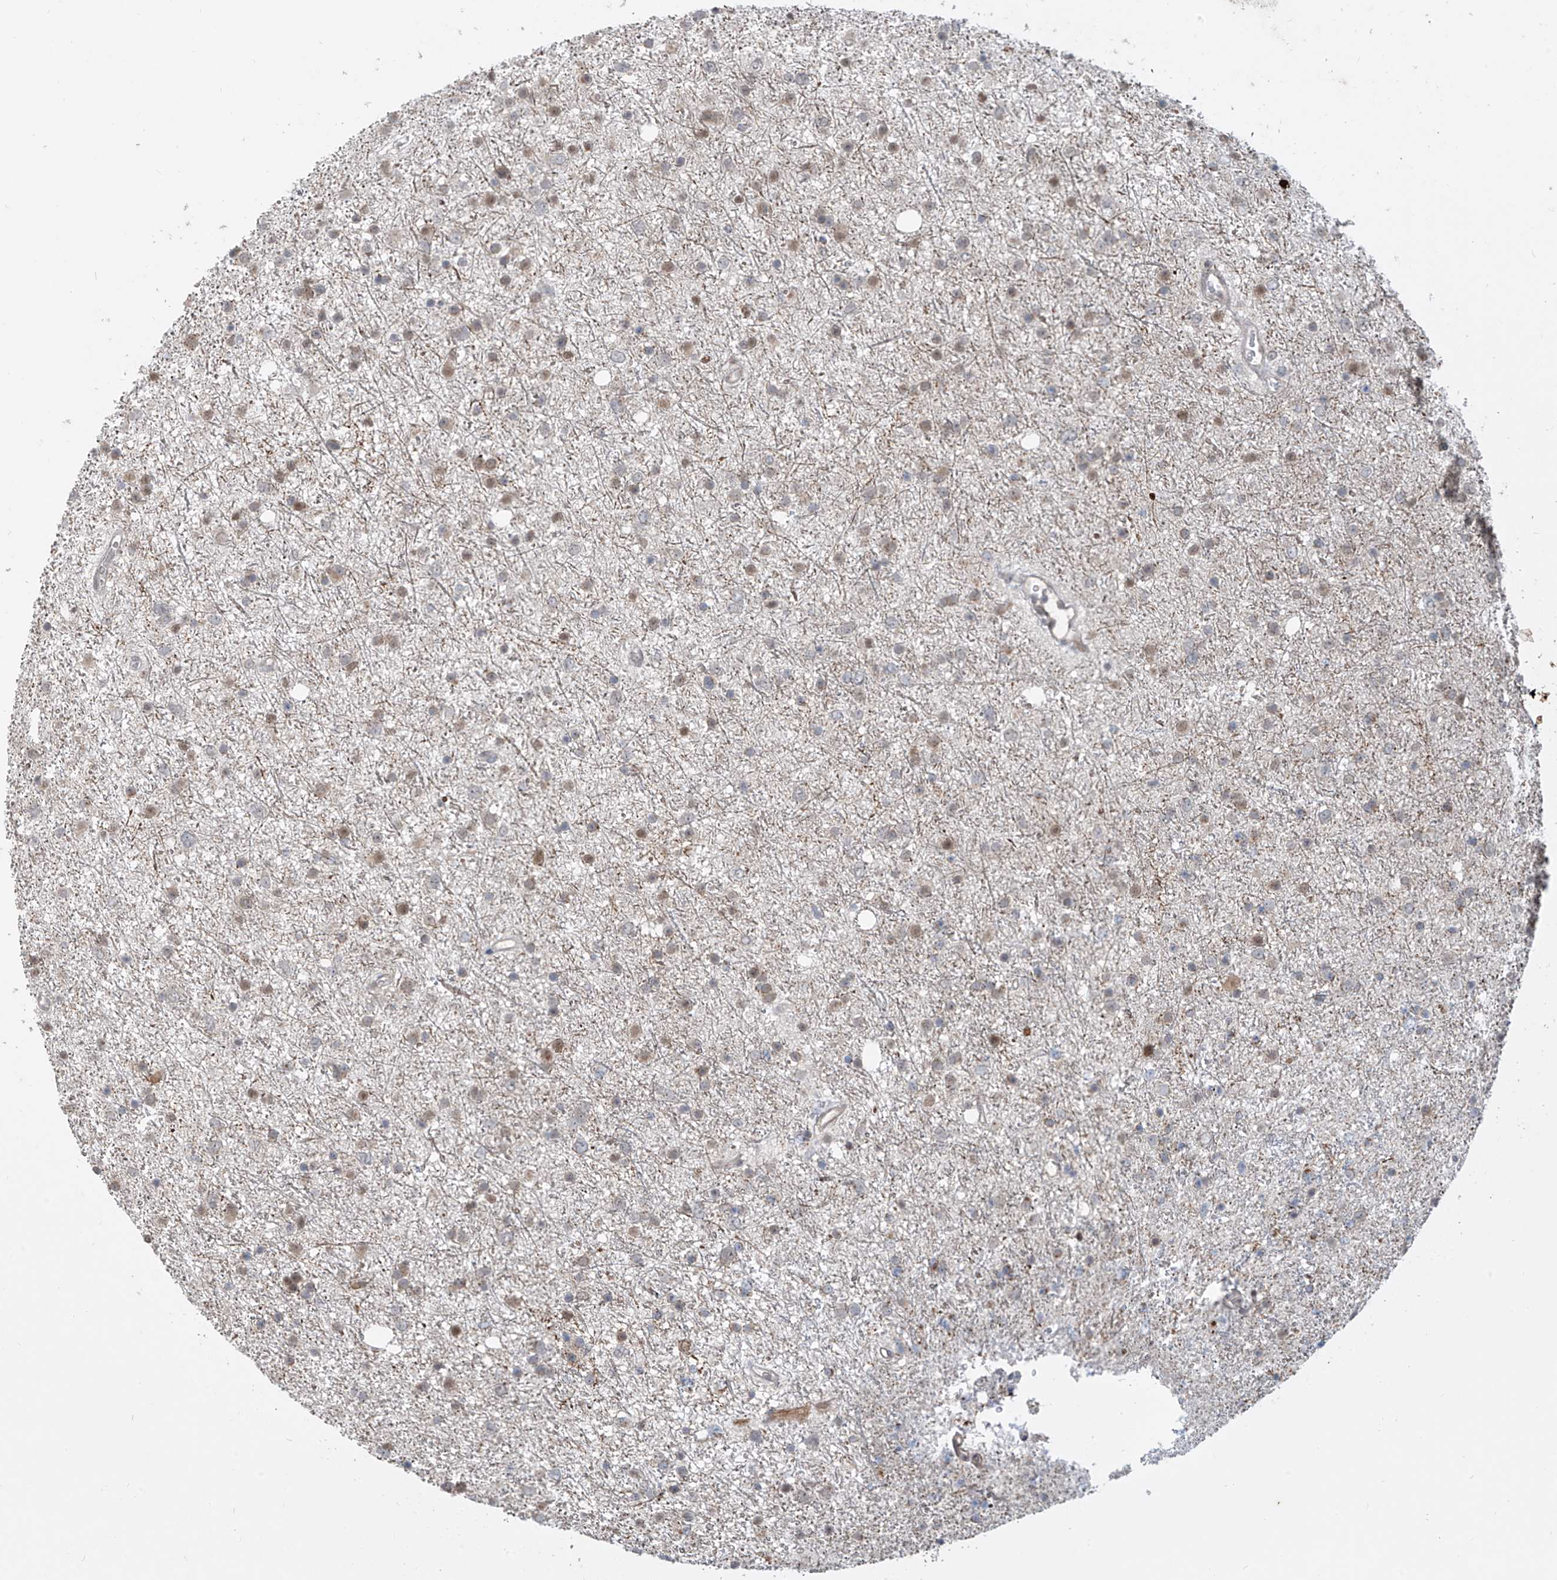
{"staining": {"intensity": "weak", "quantity": "25%-75%", "location": "cytoplasmic/membranous,nuclear"}, "tissue": "glioma", "cell_type": "Tumor cells", "image_type": "cancer", "snomed": [{"axis": "morphology", "description": "Glioma, malignant, Low grade"}, {"axis": "topography", "description": "Cerebral cortex"}], "caption": "Immunohistochemical staining of glioma shows low levels of weak cytoplasmic/membranous and nuclear protein positivity in about 25%-75% of tumor cells.", "gene": "LAGE3", "patient": {"sex": "female", "age": 39}}